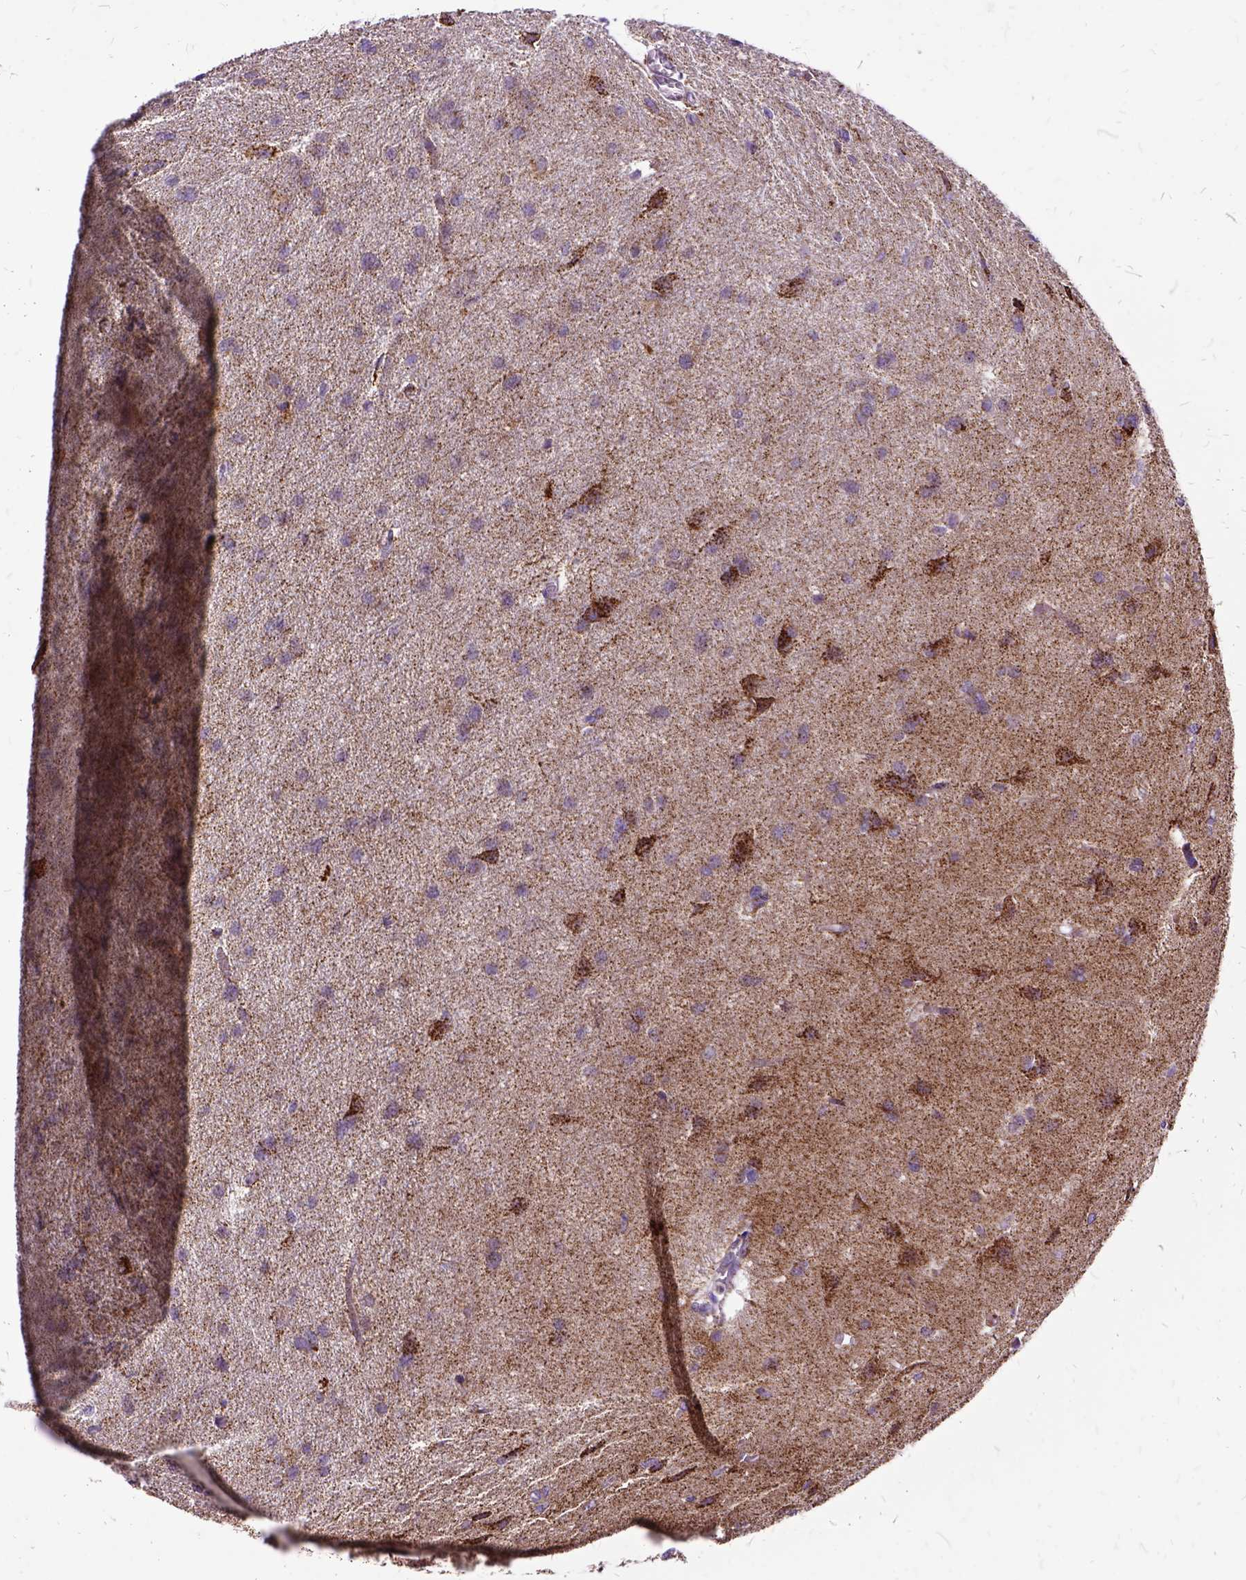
{"staining": {"intensity": "weak", "quantity": "25%-75%", "location": "cytoplasmic/membranous"}, "tissue": "glioma", "cell_type": "Tumor cells", "image_type": "cancer", "snomed": [{"axis": "morphology", "description": "Glioma, malignant, High grade"}, {"axis": "topography", "description": "Brain"}], "caption": "Tumor cells reveal low levels of weak cytoplasmic/membranous staining in about 25%-75% of cells in glioma.", "gene": "OXCT1", "patient": {"sex": "male", "age": 68}}